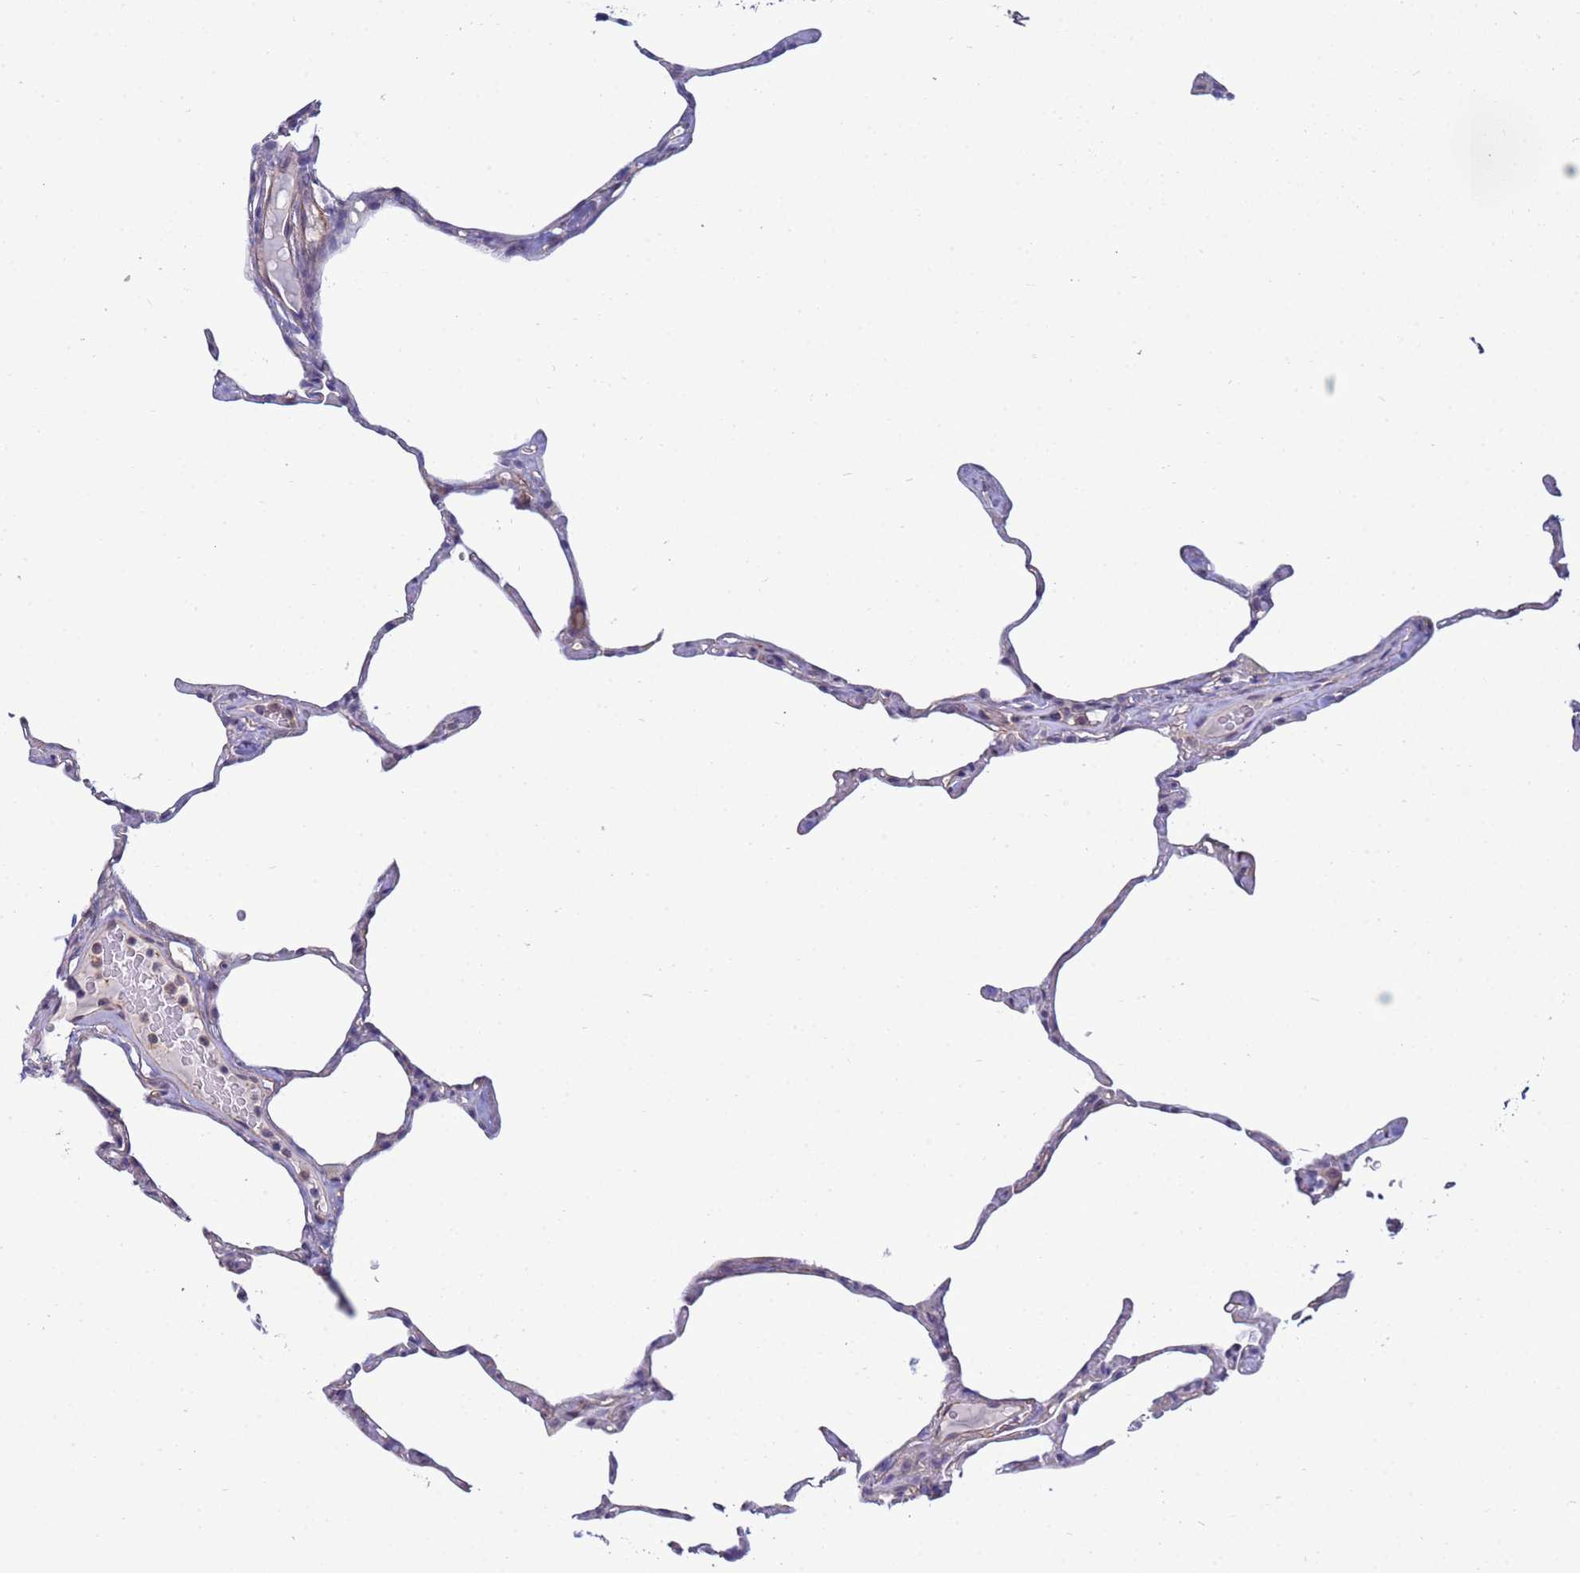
{"staining": {"intensity": "negative", "quantity": "none", "location": "none"}, "tissue": "lung", "cell_type": "Alveolar cells", "image_type": "normal", "snomed": [{"axis": "morphology", "description": "Normal tissue, NOS"}, {"axis": "topography", "description": "Lung"}], "caption": "This is an immunohistochemistry histopathology image of benign lung. There is no expression in alveolar cells.", "gene": "TRPC6", "patient": {"sex": "male", "age": 65}}